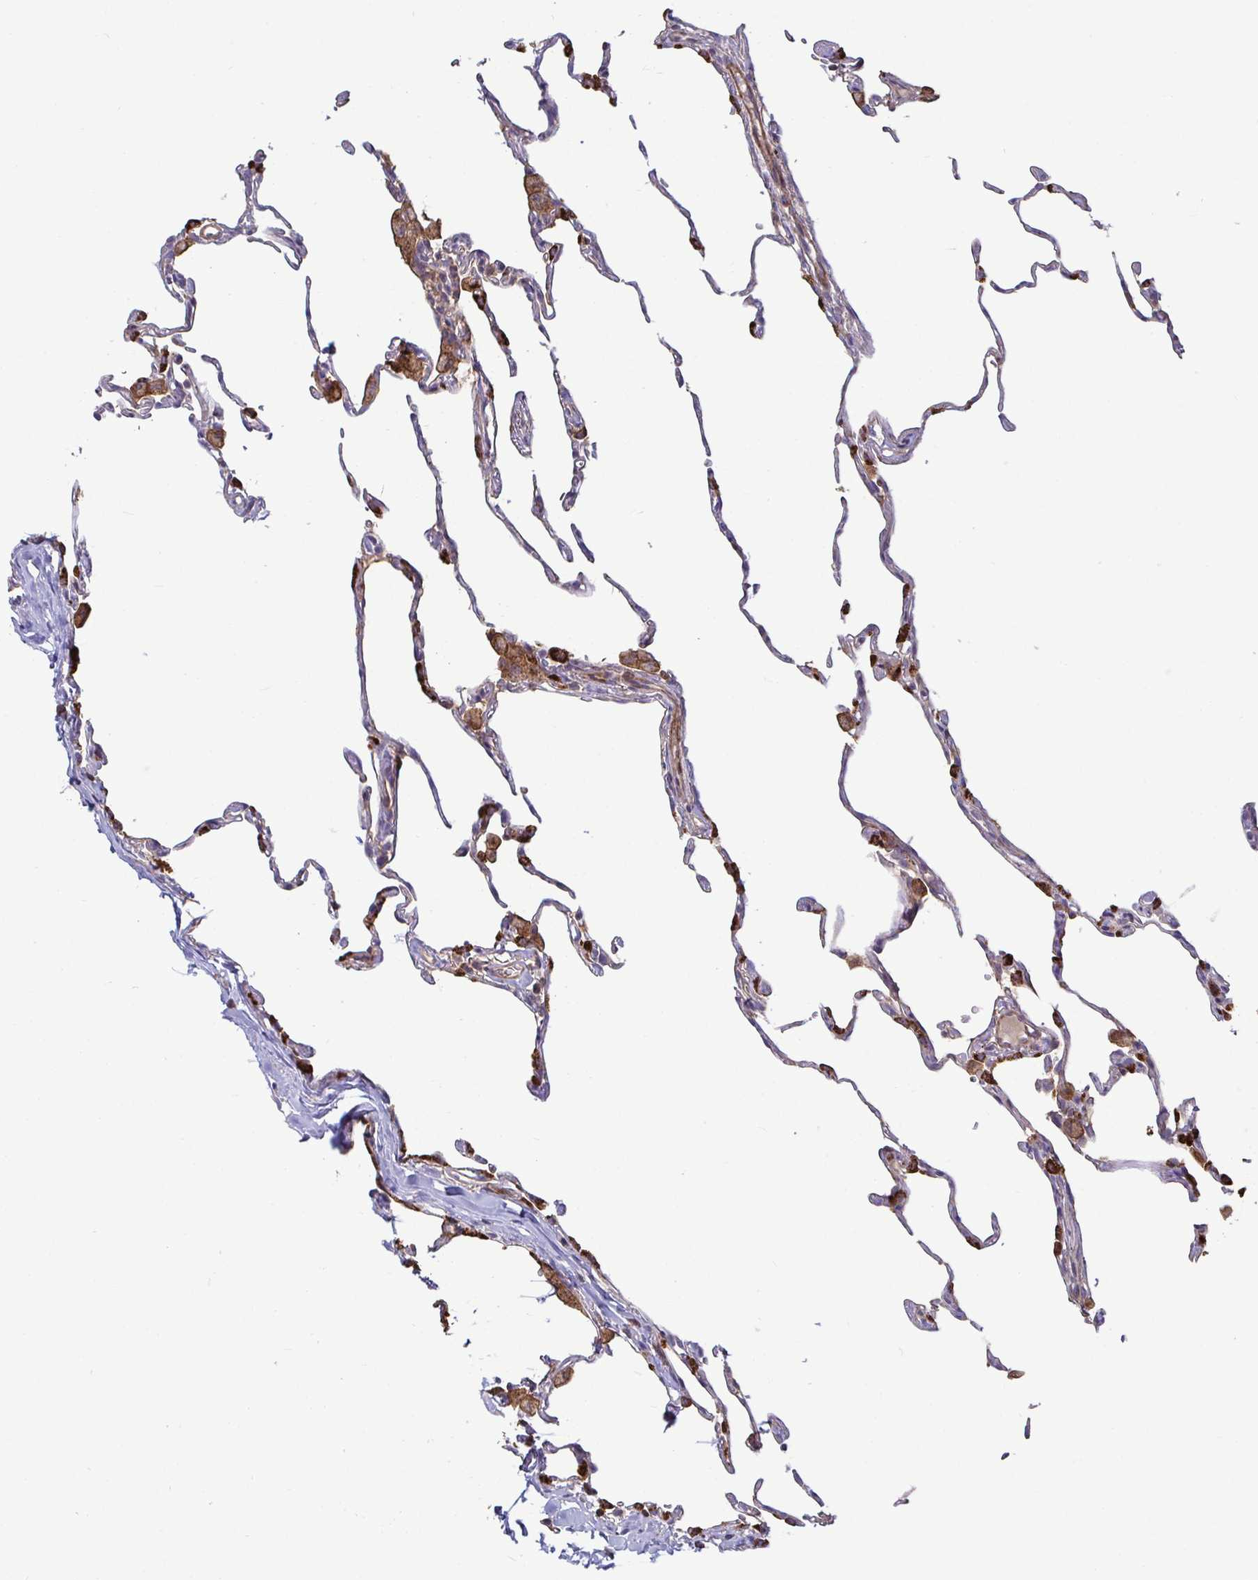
{"staining": {"intensity": "strong", "quantity": "25%-75%", "location": "cytoplasmic/membranous"}, "tissue": "lung", "cell_type": "Alveolar cells", "image_type": "normal", "snomed": [{"axis": "morphology", "description": "Normal tissue, NOS"}, {"axis": "topography", "description": "Lung"}], "caption": "Immunohistochemical staining of normal human lung exhibits 25%-75% levels of strong cytoplasmic/membranous protein staining in about 25%-75% of alveolar cells. Using DAB (brown) and hematoxylin (blue) stains, captured at high magnification using brightfield microscopy.", "gene": "SPRY1", "patient": {"sex": "female", "age": 57}}